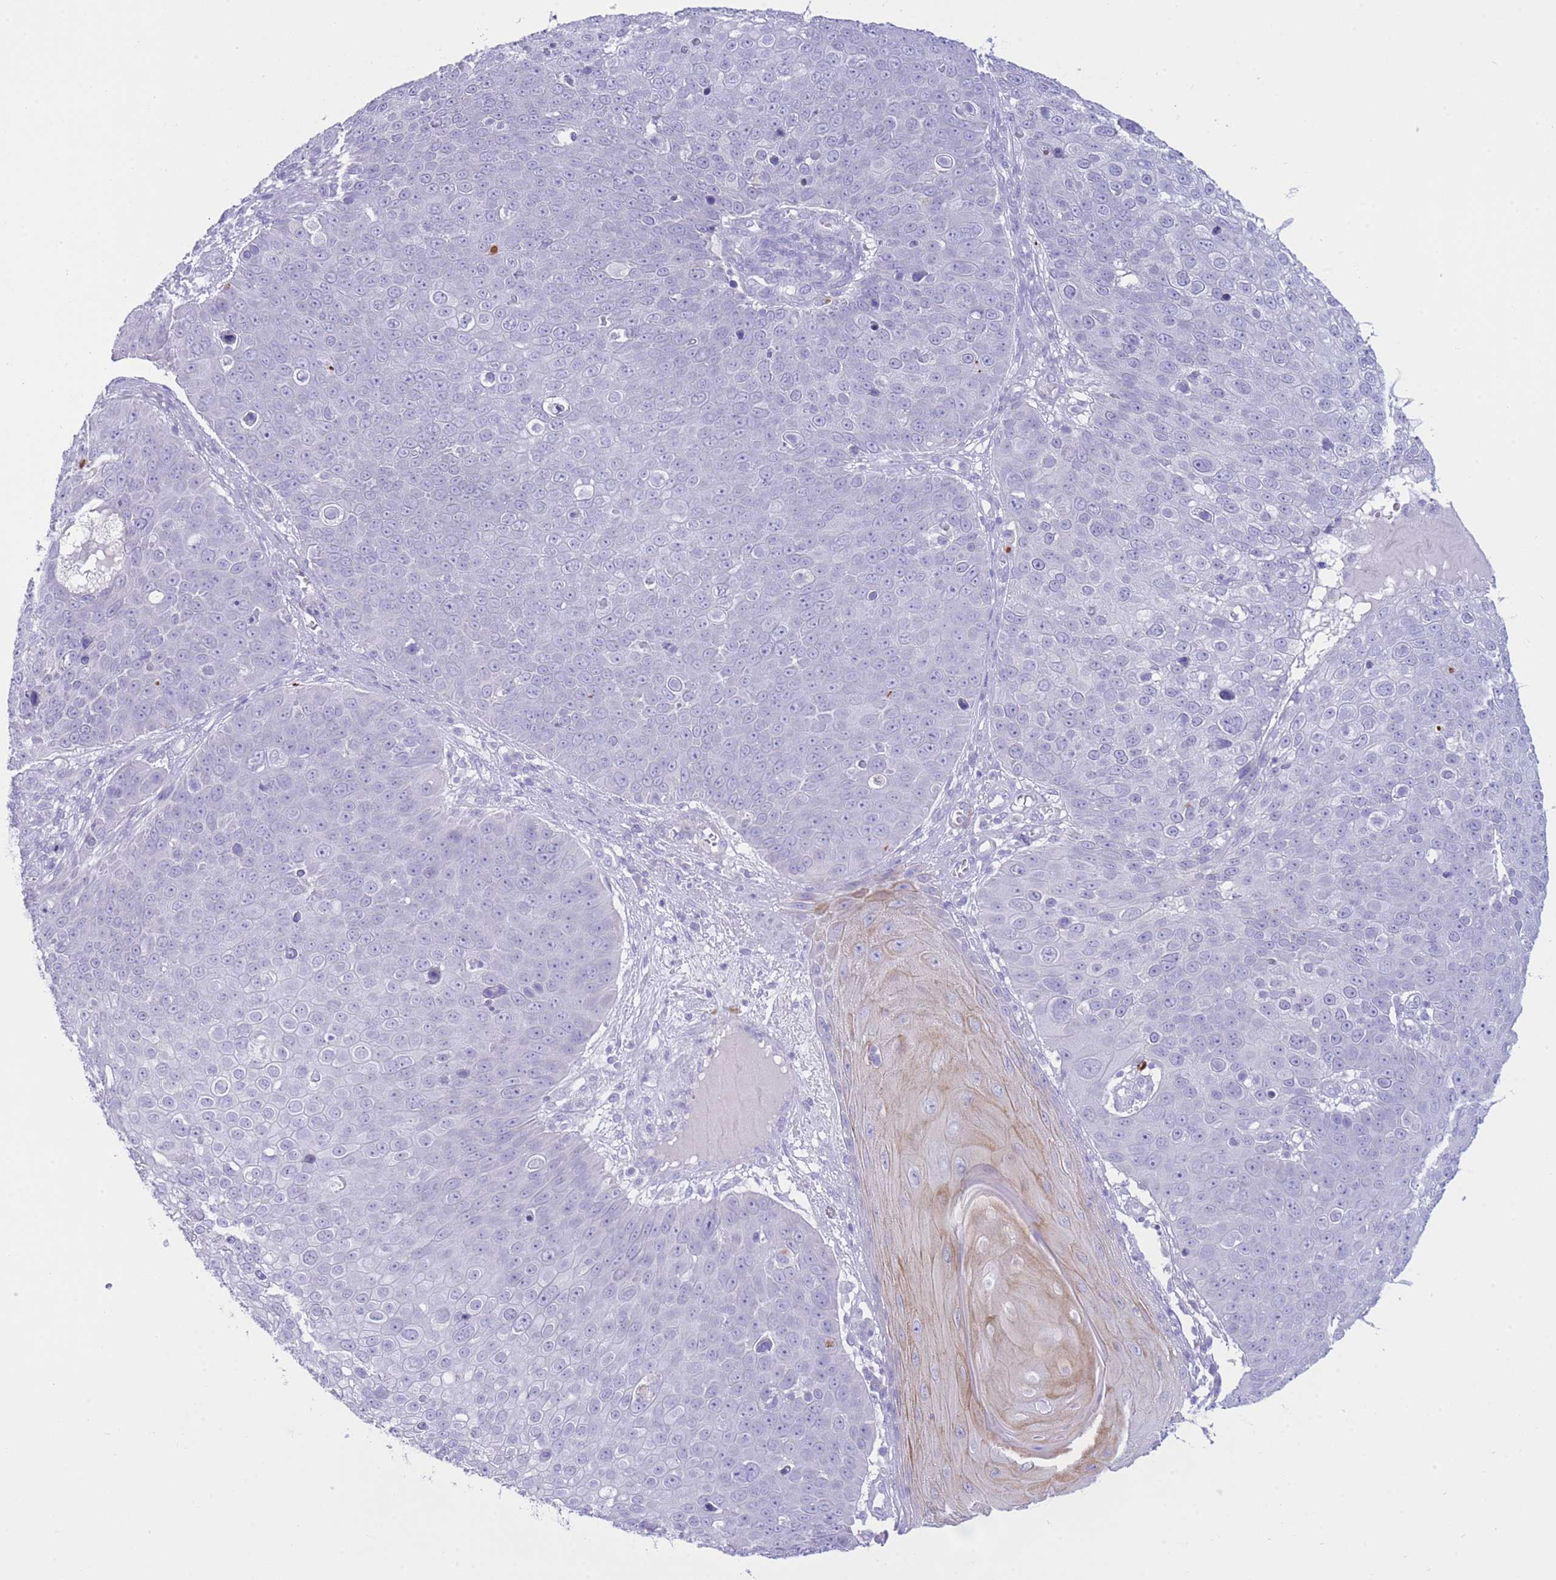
{"staining": {"intensity": "negative", "quantity": "none", "location": "none"}, "tissue": "skin cancer", "cell_type": "Tumor cells", "image_type": "cancer", "snomed": [{"axis": "morphology", "description": "Squamous cell carcinoma, NOS"}, {"axis": "topography", "description": "Skin"}], "caption": "High power microscopy photomicrograph of an immunohistochemistry (IHC) image of skin cancer (squamous cell carcinoma), revealing no significant positivity in tumor cells.", "gene": "VWA8", "patient": {"sex": "male", "age": 71}}